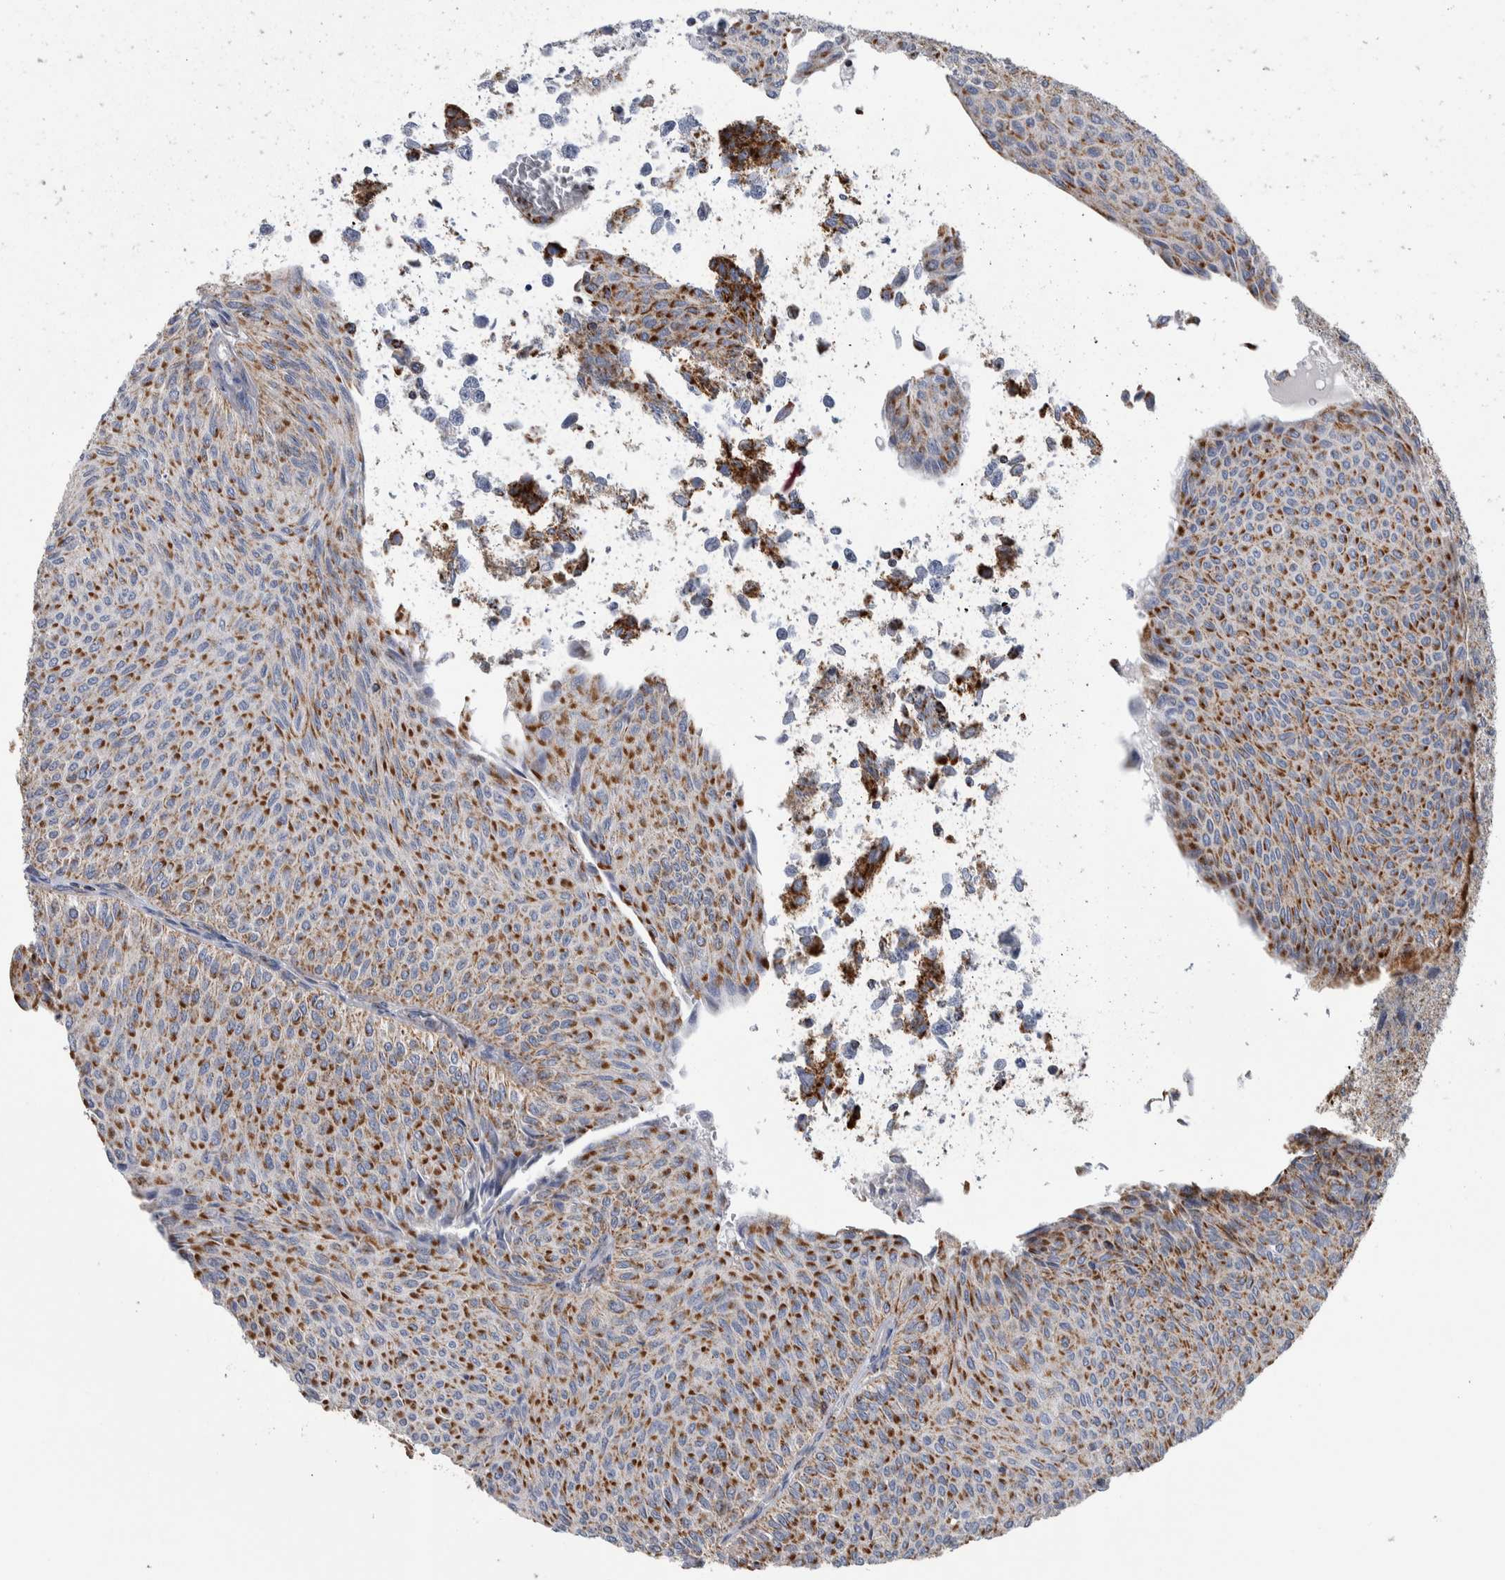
{"staining": {"intensity": "strong", "quantity": ">75%", "location": "cytoplasmic/membranous"}, "tissue": "urothelial cancer", "cell_type": "Tumor cells", "image_type": "cancer", "snomed": [{"axis": "morphology", "description": "Urothelial carcinoma, Low grade"}, {"axis": "topography", "description": "Urinary bladder"}], "caption": "Brown immunohistochemical staining in human urothelial cancer shows strong cytoplasmic/membranous staining in about >75% of tumor cells.", "gene": "ETFA", "patient": {"sex": "male", "age": 78}}